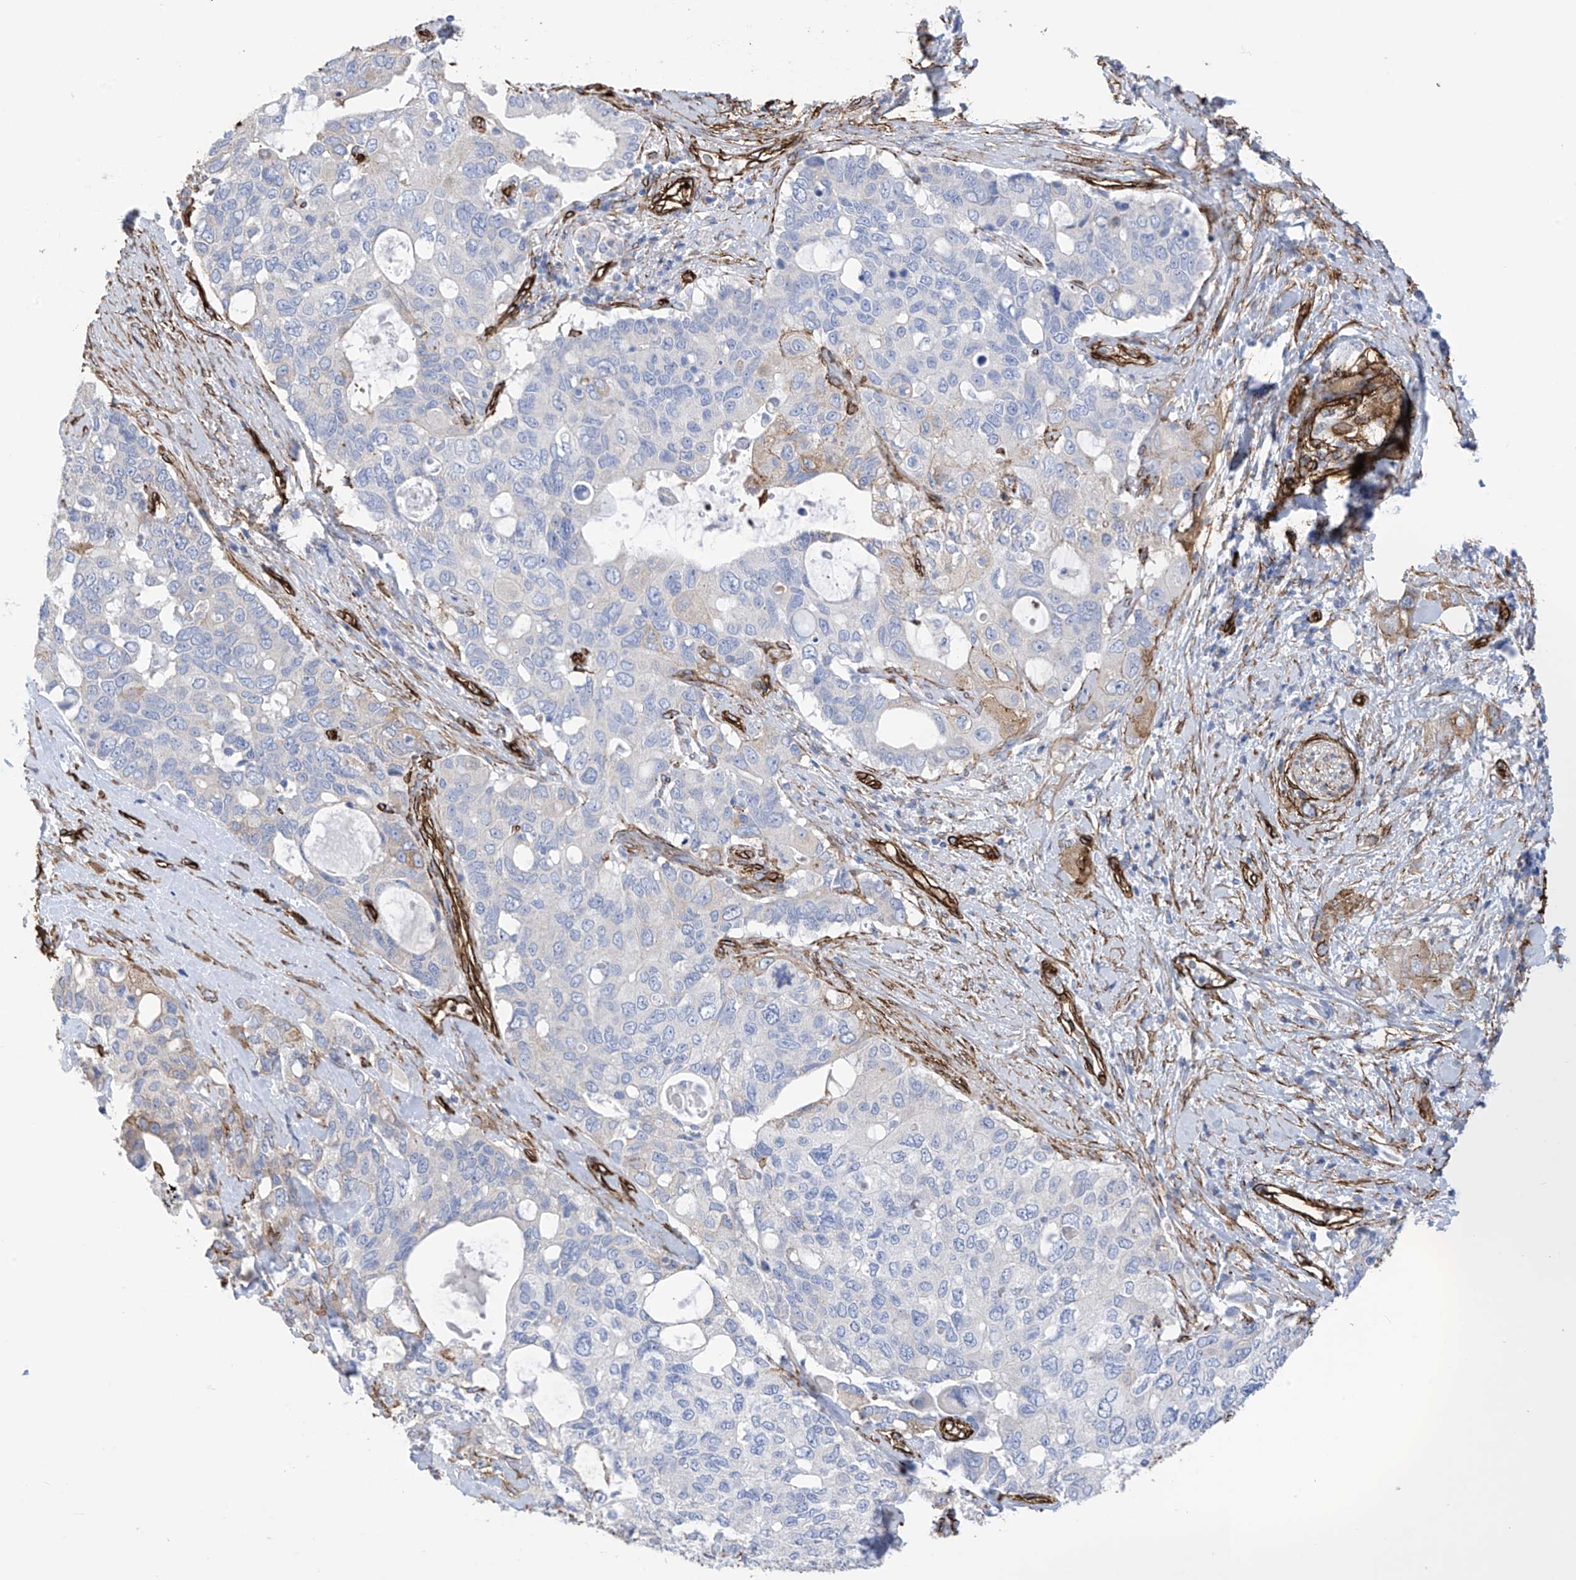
{"staining": {"intensity": "weak", "quantity": "<25%", "location": "cytoplasmic/membranous"}, "tissue": "pancreatic cancer", "cell_type": "Tumor cells", "image_type": "cancer", "snomed": [{"axis": "morphology", "description": "Adenocarcinoma, NOS"}, {"axis": "topography", "description": "Pancreas"}], "caption": "A histopathology image of adenocarcinoma (pancreatic) stained for a protein shows no brown staining in tumor cells.", "gene": "UBTD1", "patient": {"sex": "female", "age": 56}}